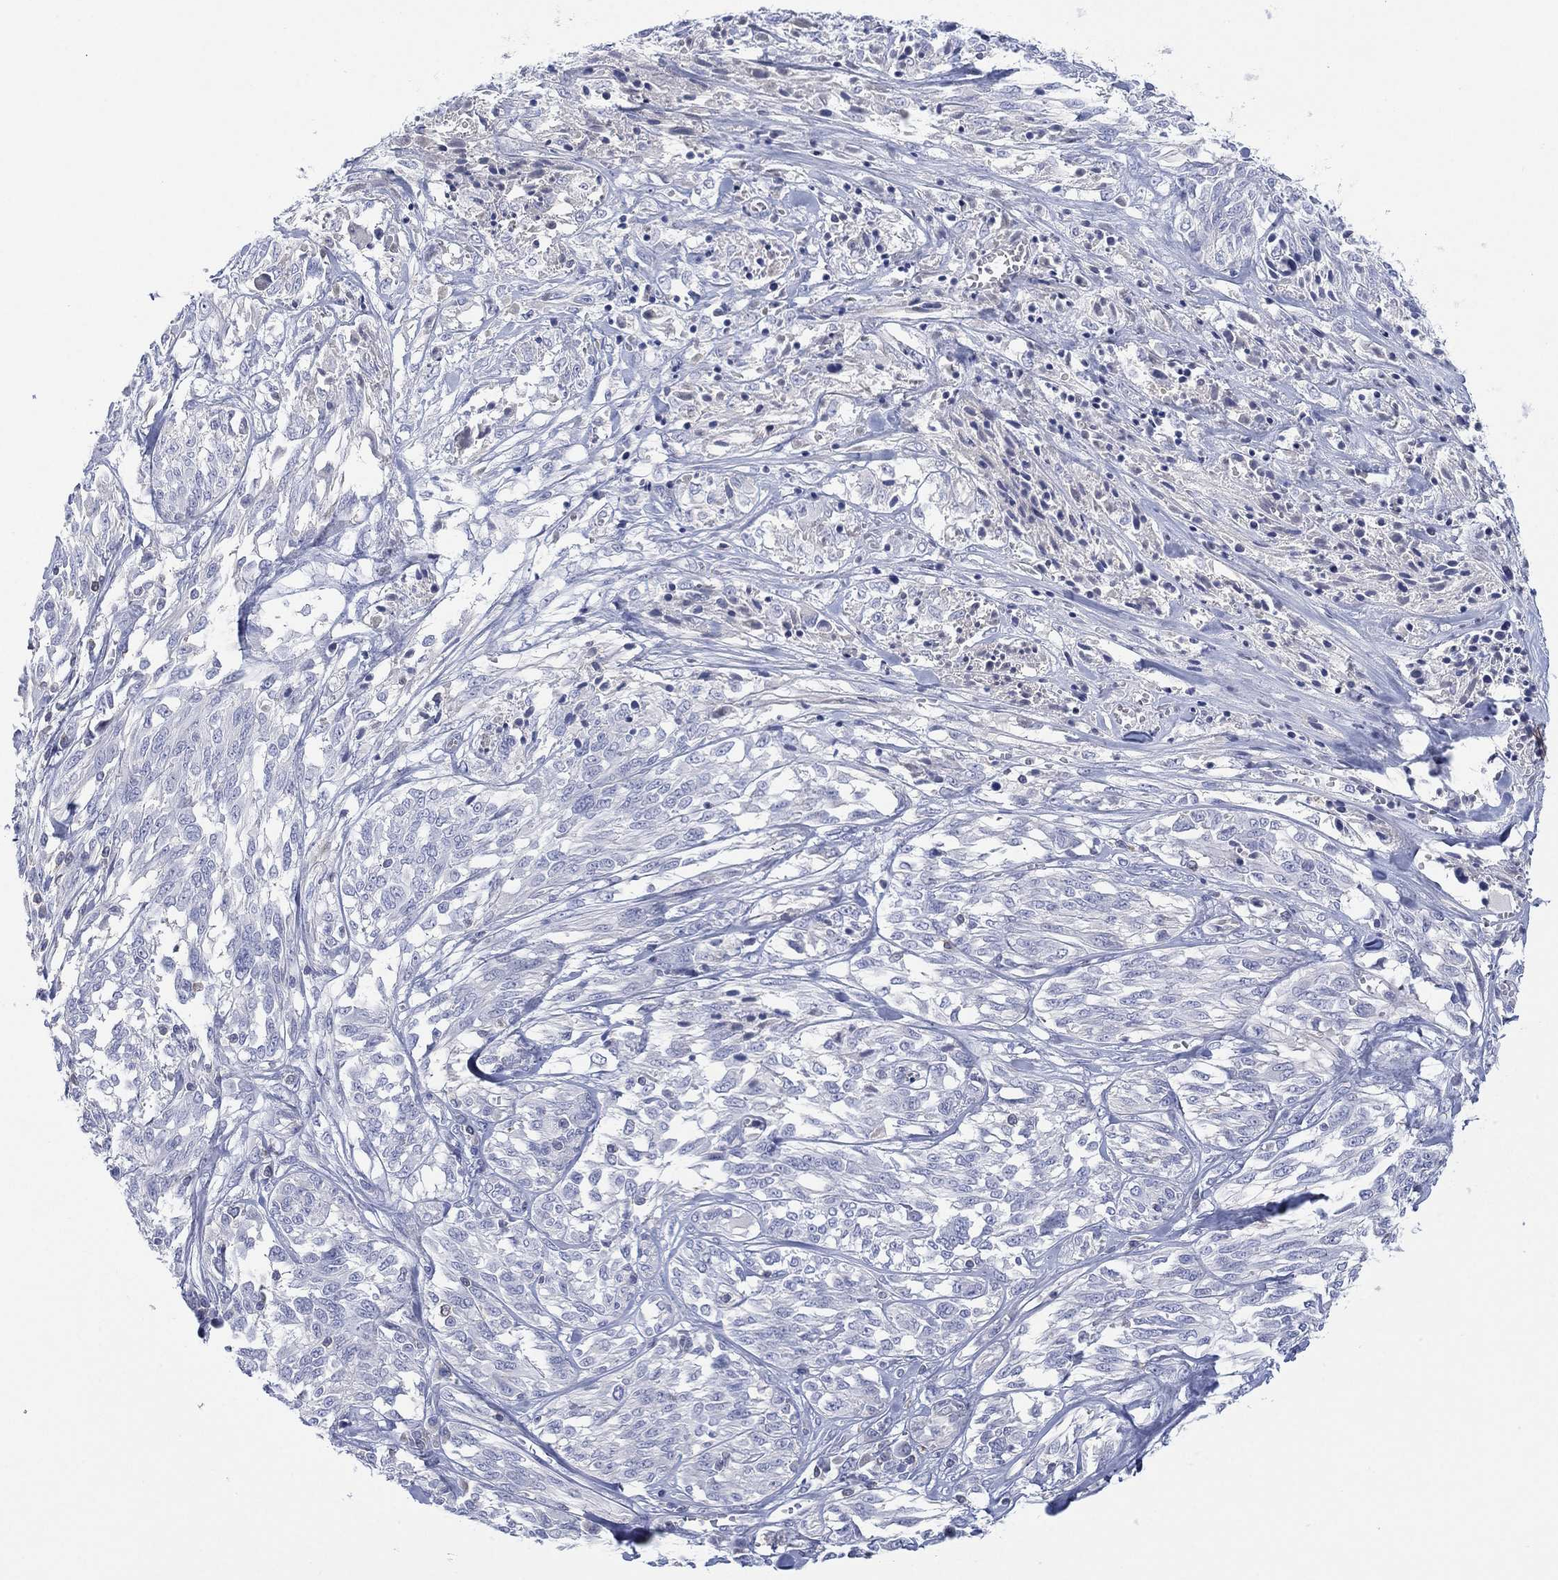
{"staining": {"intensity": "negative", "quantity": "none", "location": "none"}, "tissue": "melanoma", "cell_type": "Tumor cells", "image_type": "cancer", "snomed": [{"axis": "morphology", "description": "Malignant melanoma, NOS"}, {"axis": "topography", "description": "Skin"}], "caption": "High magnification brightfield microscopy of malignant melanoma stained with DAB (brown) and counterstained with hematoxylin (blue): tumor cells show no significant positivity. (Brightfield microscopy of DAB IHC at high magnification).", "gene": "SEPTIN1", "patient": {"sex": "female", "age": 91}}